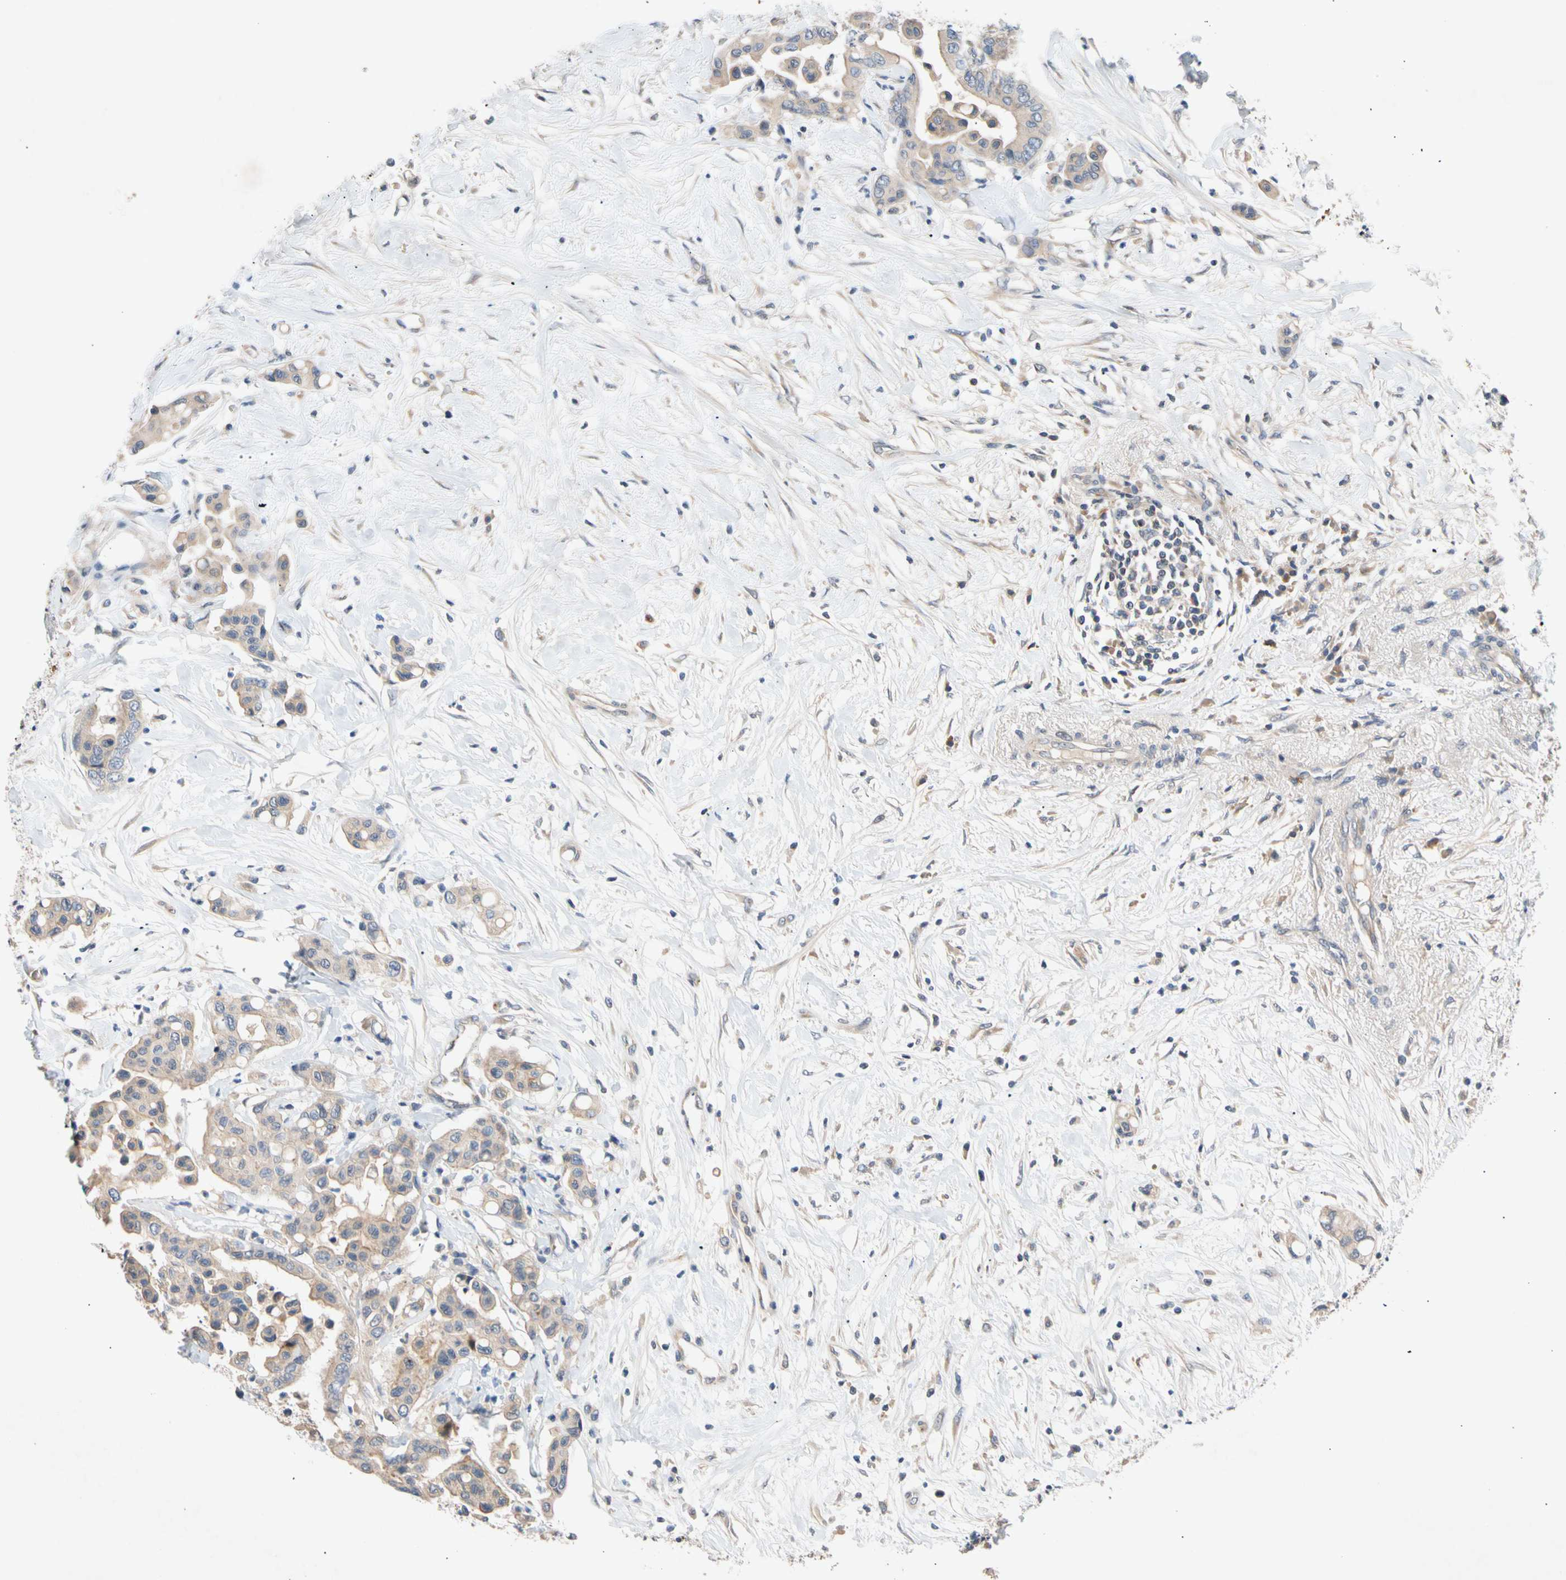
{"staining": {"intensity": "weak", "quantity": ">75%", "location": "cytoplasmic/membranous"}, "tissue": "colorectal cancer", "cell_type": "Tumor cells", "image_type": "cancer", "snomed": [{"axis": "morphology", "description": "Normal tissue, NOS"}, {"axis": "morphology", "description": "Adenocarcinoma, NOS"}, {"axis": "topography", "description": "Colon"}], "caption": "This photomicrograph displays colorectal cancer (adenocarcinoma) stained with immunohistochemistry to label a protein in brown. The cytoplasmic/membranous of tumor cells show weak positivity for the protein. Nuclei are counter-stained blue.", "gene": "CNST", "patient": {"sex": "male", "age": 82}}